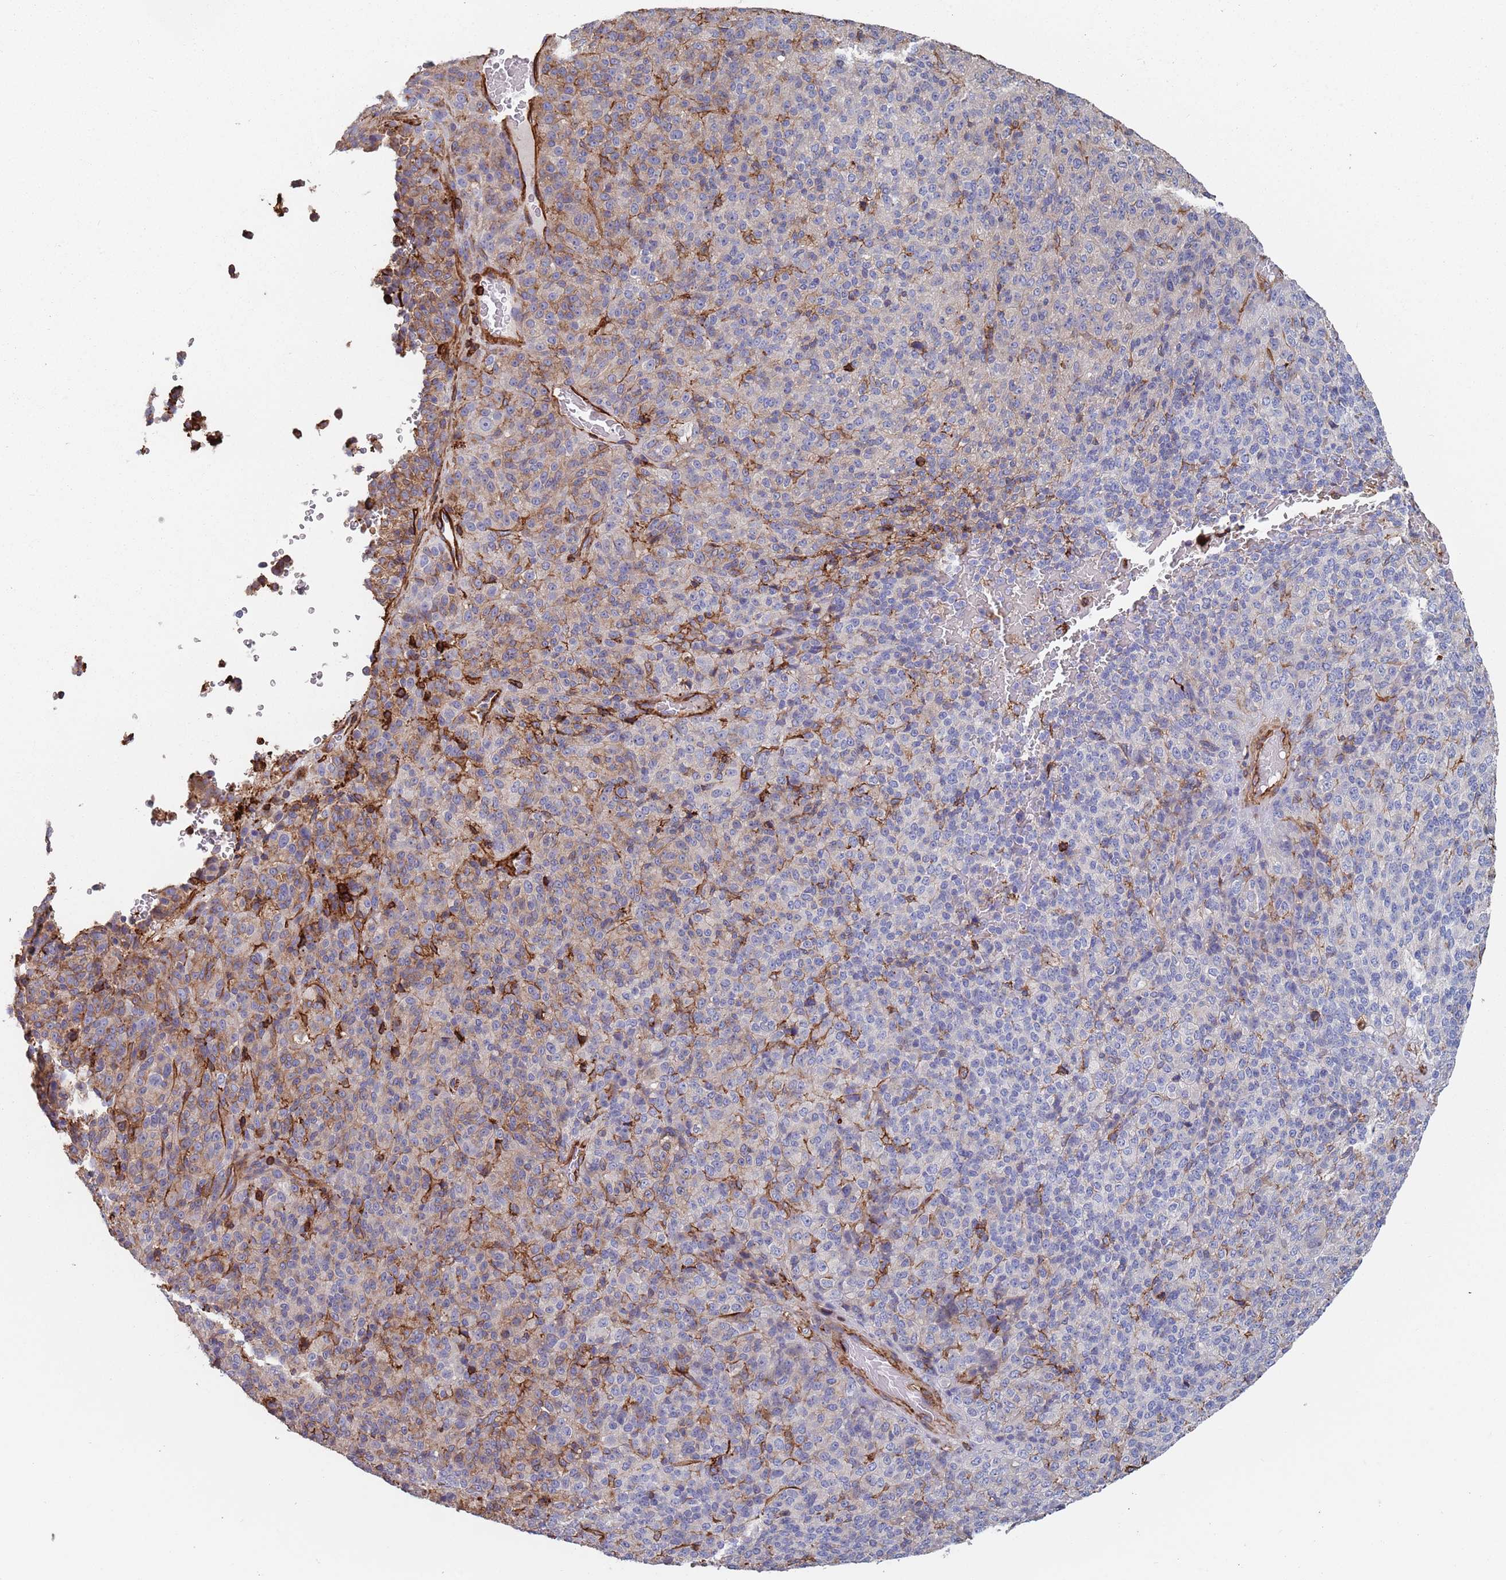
{"staining": {"intensity": "weak", "quantity": "<25%", "location": "cytoplasmic/membranous"}, "tissue": "melanoma", "cell_type": "Tumor cells", "image_type": "cancer", "snomed": [{"axis": "morphology", "description": "Malignant melanoma, Metastatic site"}, {"axis": "topography", "description": "Brain"}], "caption": "An image of human melanoma is negative for staining in tumor cells.", "gene": "RNF144A", "patient": {"sex": "female", "age": 56}}